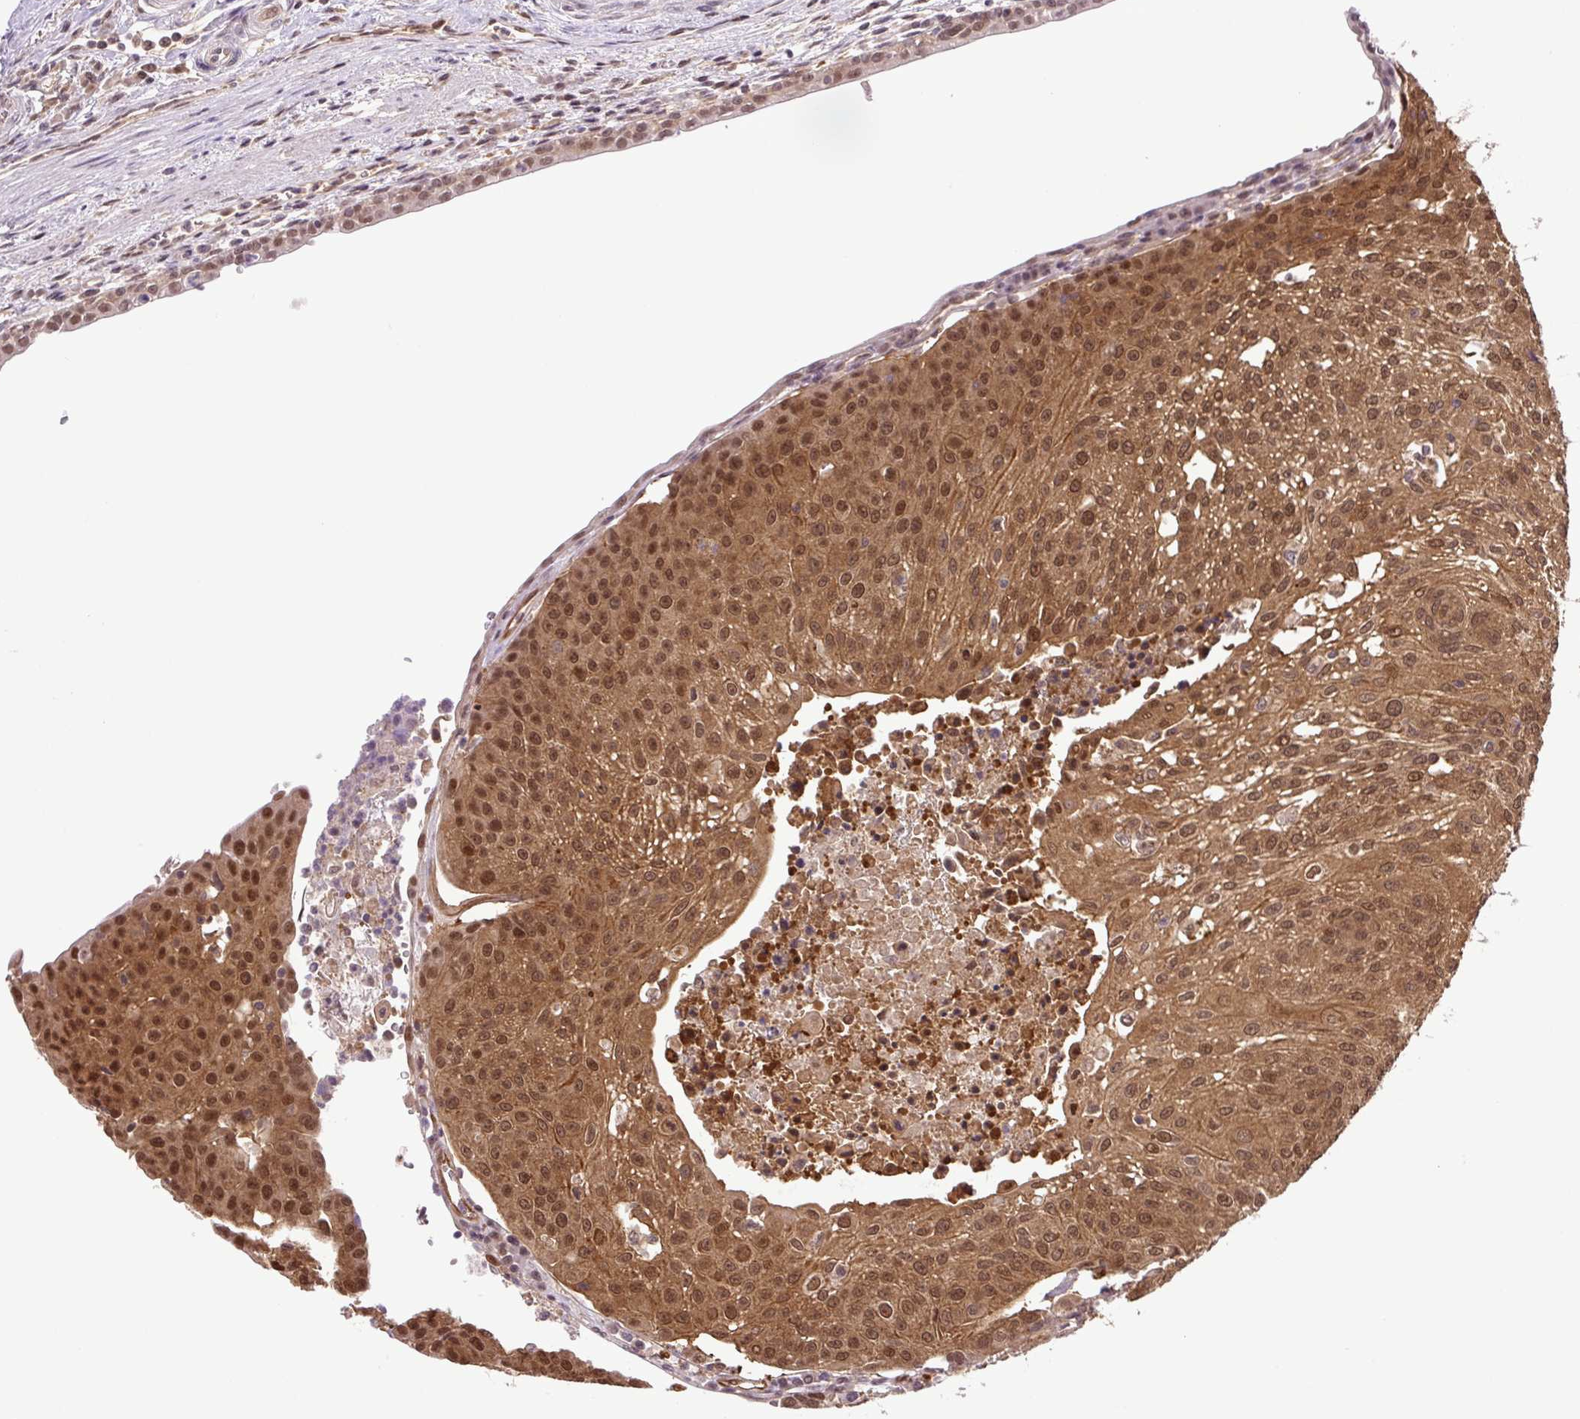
{"staining": {"intensity": "moderate", "quantity": ">75%", "location": "nuclear"}, "tissue": "urothelial cancer", "cell_type": "Tumor cells", "image_type": "cancer", "snomed": [{"axis": "morphology", "description": "Urothelial carcinoma, High grade"}, {"axis": "topography", "description": "Urinary bladder"}], "caption": "Protein analysis of urothelial cancer tissue demonstrates moderate nuclear staining in approximately >75% of tumor cells.", "gene": "SGTA", "patient": {"sex": "female", "age": 85}}